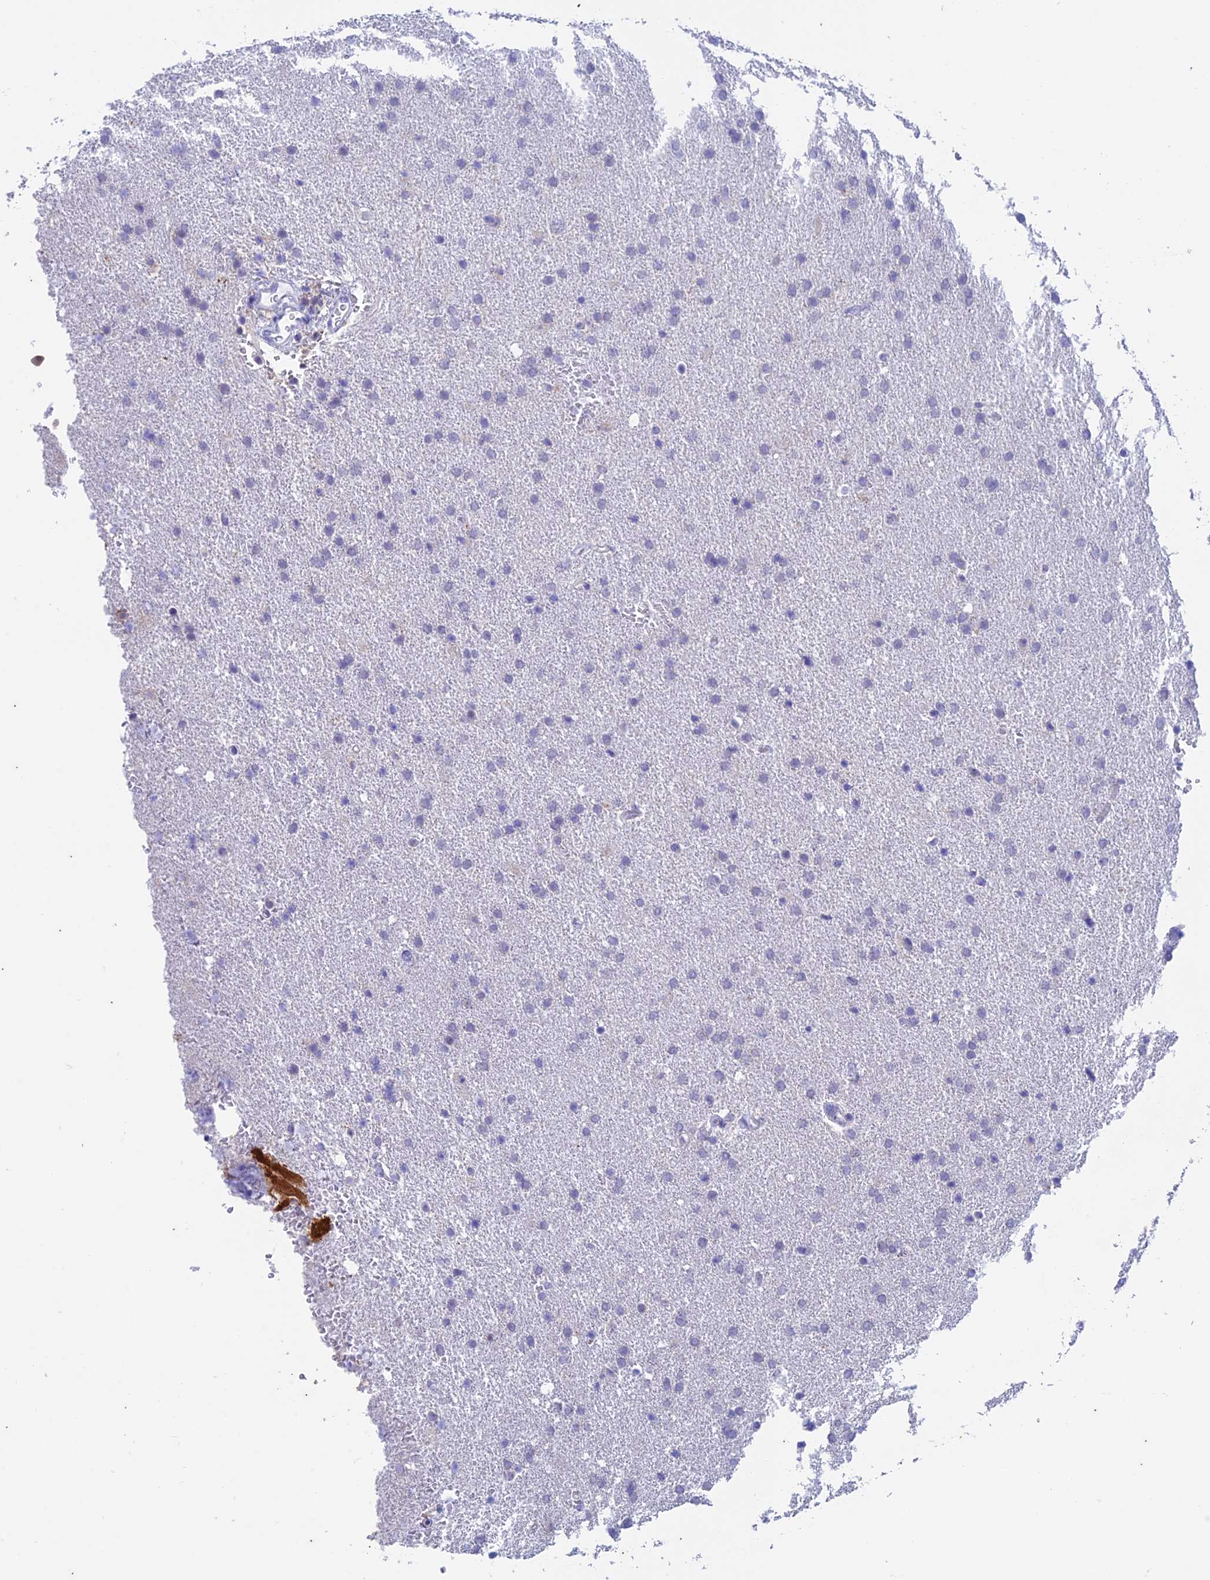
{"staining": {"intensity": "negative", "quantity": "none", "location": "none"}, "tissue": "glioma", "cell_type": "Tumor cells", "image_type": "cancer", "snomed": [{"axis": "morphology", "description": "Glioma, malignant, High grade"}, {"axis": "topography", "description": "Brain"}], "caption": "Protein analysis of glioma exhibits no significant positivity in tumor cells. (DAB immunohistochemistry with hematoxylin counter stain).", "gene": "FGF7", "patient": {"sex": "male", "age": 72}}